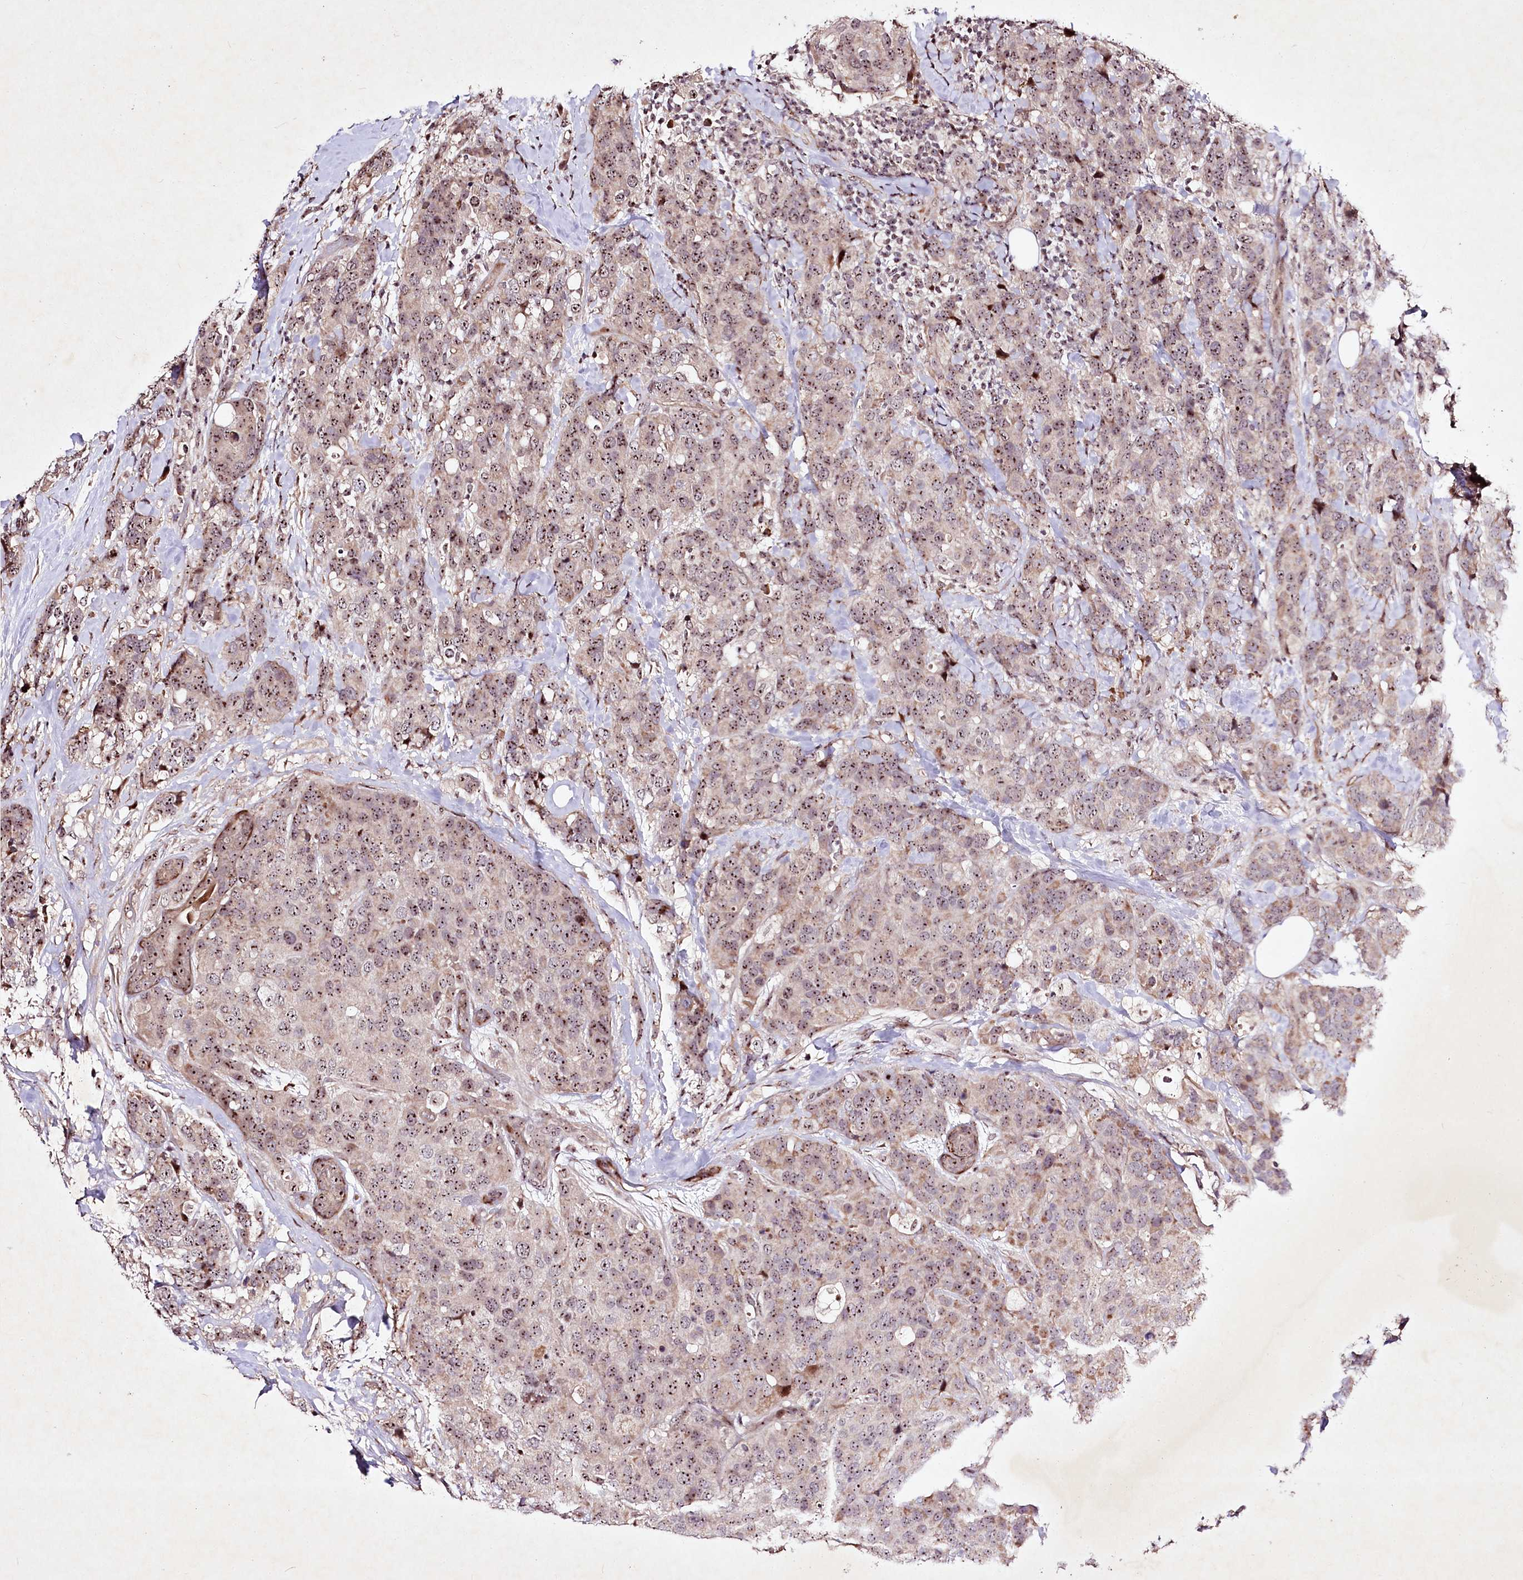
{"staining": {"intensity": "moderate", "quantity": ">75%", "location": "nuclear"}, "tissue": "breast cancer", "cell_type": "Tumor cells", "image_type": "cancer", "snomed": [{"axis": "morphology", "description": "Lobular carcinoma"}, {"axis": "topography", "description": "Breast"}], "caption": "Immunohistochemical staining of breast cancer (lobular carcinoma) reveals medium levels of moderate nuclear protein positivity in approximately >75% of tumor cells.", "gene": "DMP1", "patient": {"sex": "female", "age": 59}}